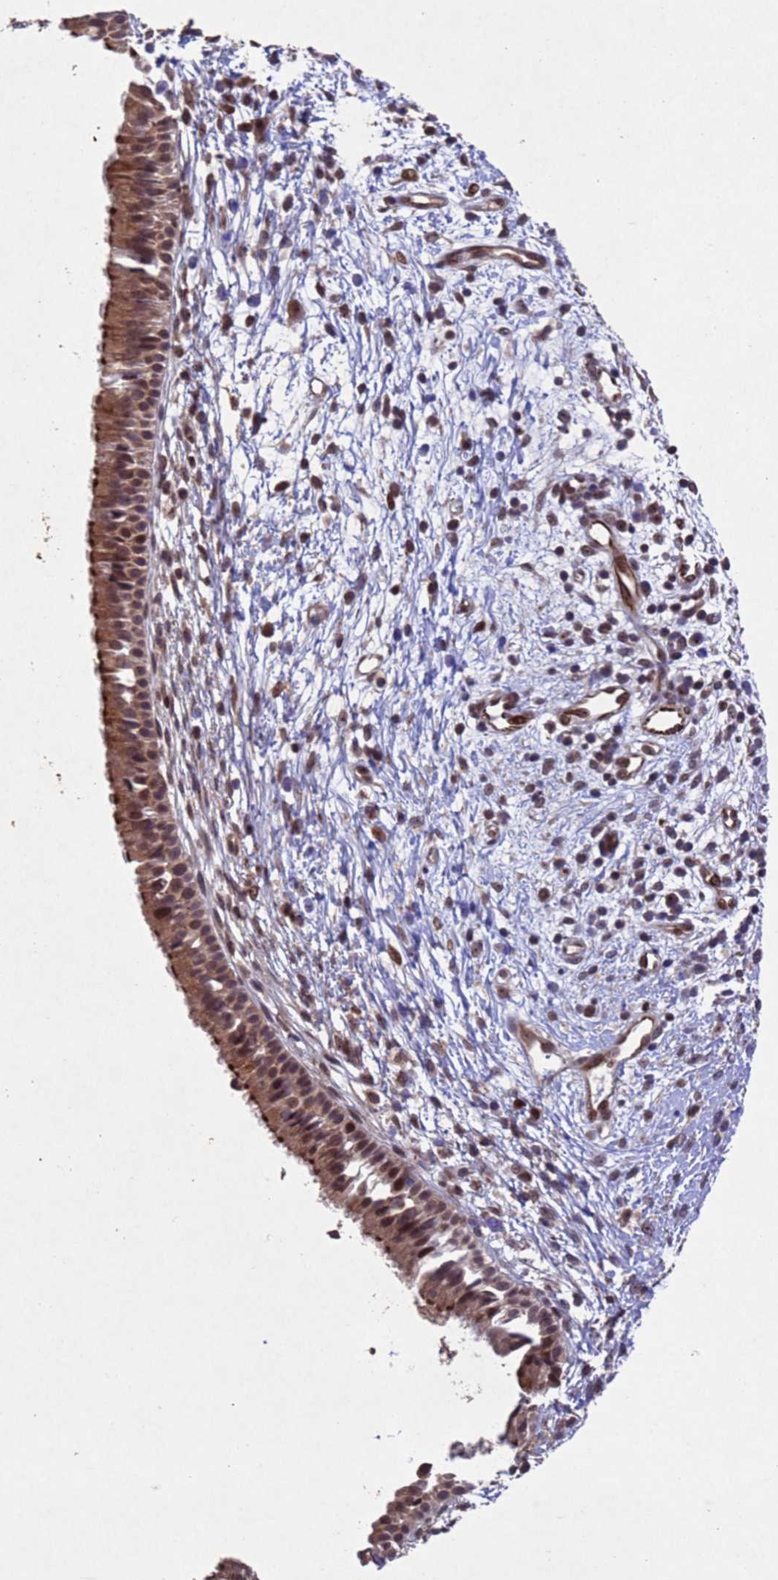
{"staining": {"intensity": "strong", "quantity": ">75%", "location": "cytoplasmic/membranous,nuclear"}, "tissue": "nasopharynx", "cell_type": "Respiratory epithelial cells", "image_type": "normal", "snomed": [{"axis": "morphology", "description": "Normal tissue, NOS"}, {"axis": "topography", "description": "Nasopharynx"}], "caption": "Respiratory epithelial cells display high levels of strong cytoplasmic/membranous,nuclear expression in about >75% of cells in benign human nasopharynx. The staining was performed using DAB, with brown indicating positive protein expression. Nuclei are stained blue with hematoxylin.", "gene": "TBK1", "patient": {"sex": "male", "age": 22}}